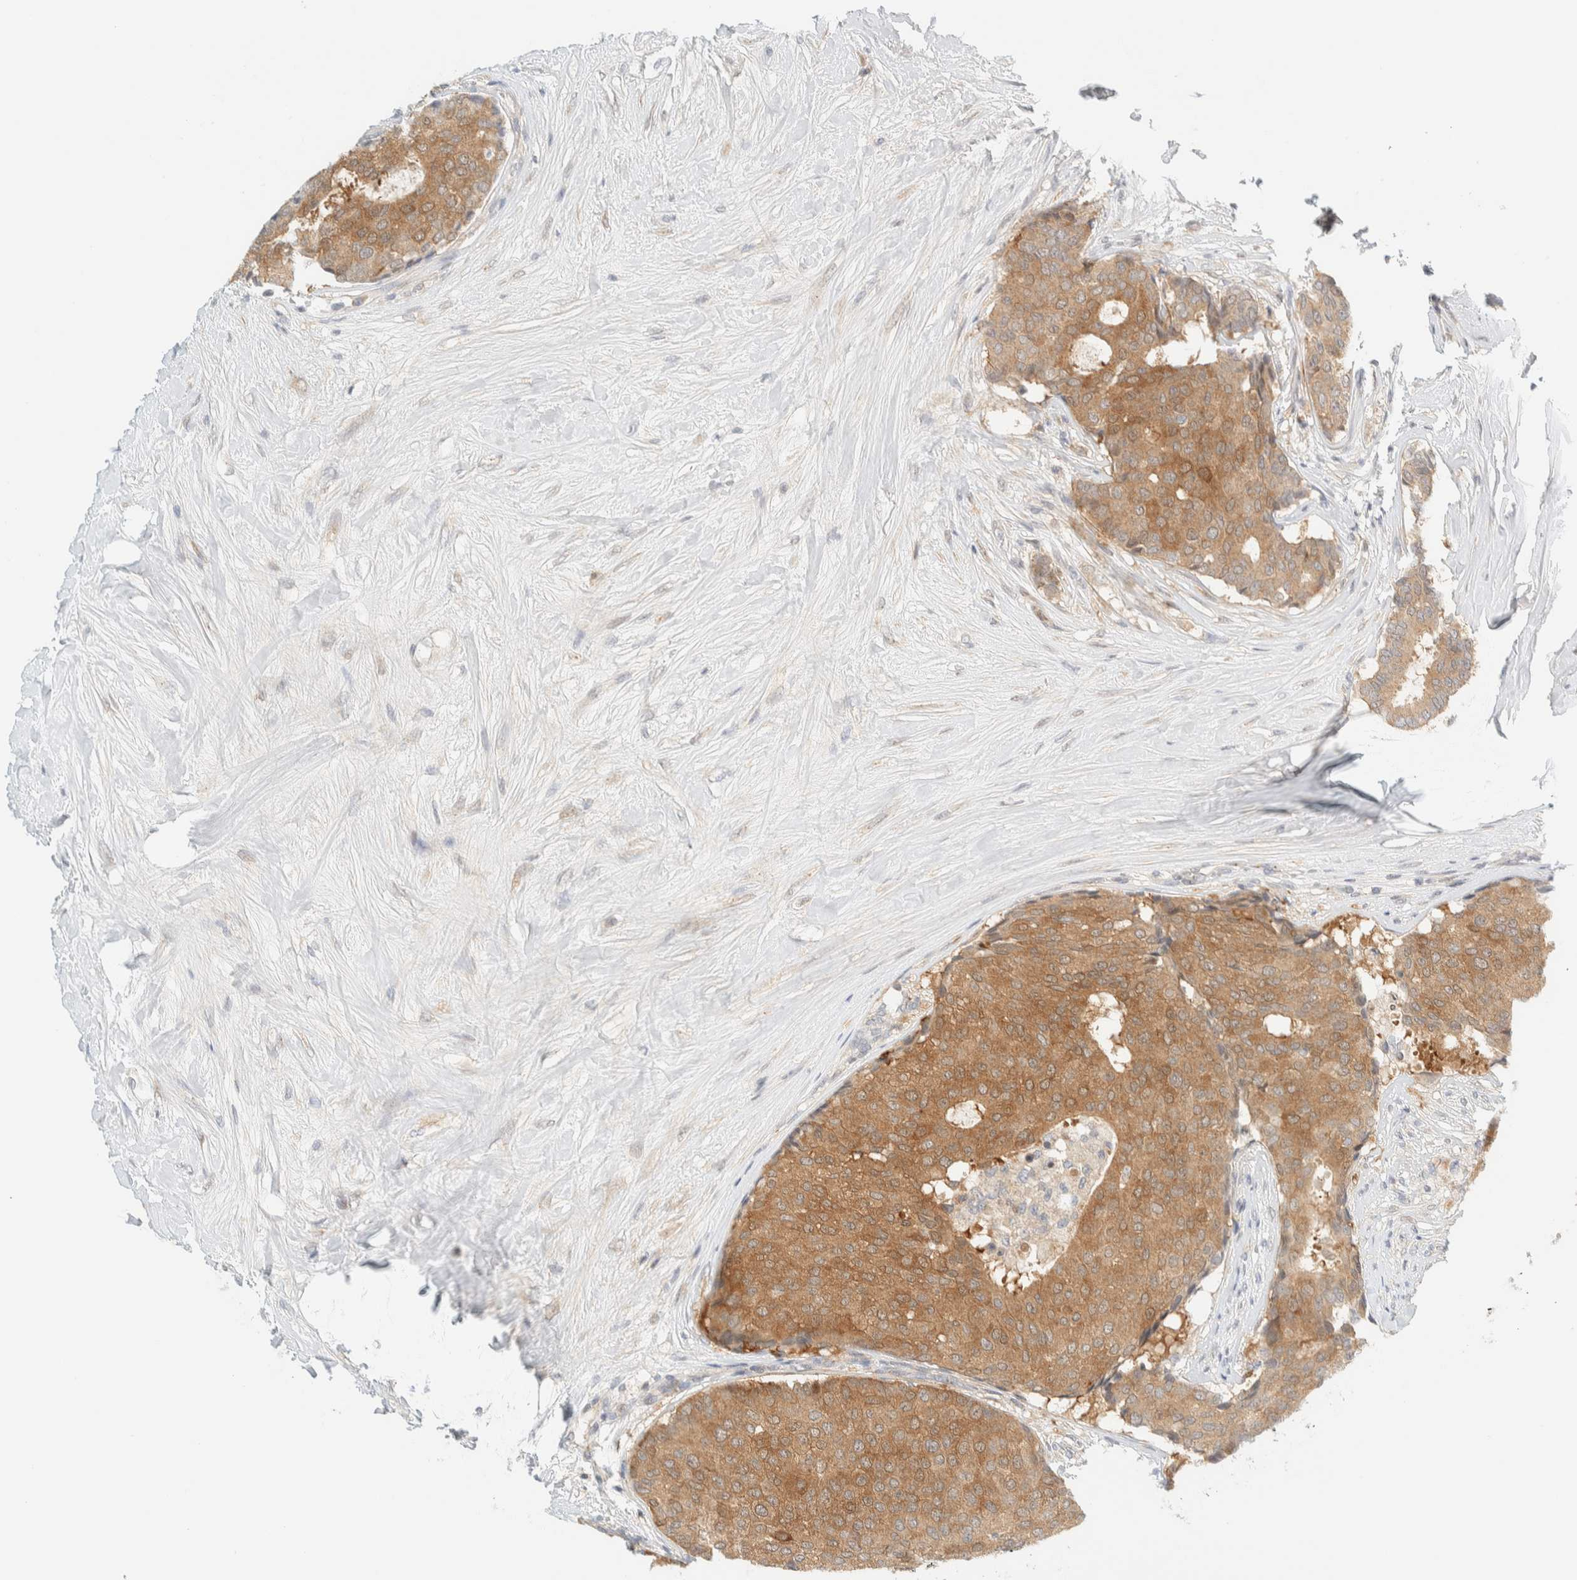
{"staining": {"intensity": "moderate", "quantity": ">75%", "location": "cytoplasmic/membranous"}, "tissue": "breast cancer", "cell_type": "Tumor cells", "image_type": "cancer", "snomed": [{"axis": "morphology", "description": "Duct carcinoma"}, {"axis": "topography", "description": "Breast"}], "caption": "This is an image of IHC staining of breast intraductal carcinoma, which shows moderate positivity in the cytoplasmic/membranous of tumor cells.", "gene": "PCYT2", "patient": {"sex": "female", "age": 75}}